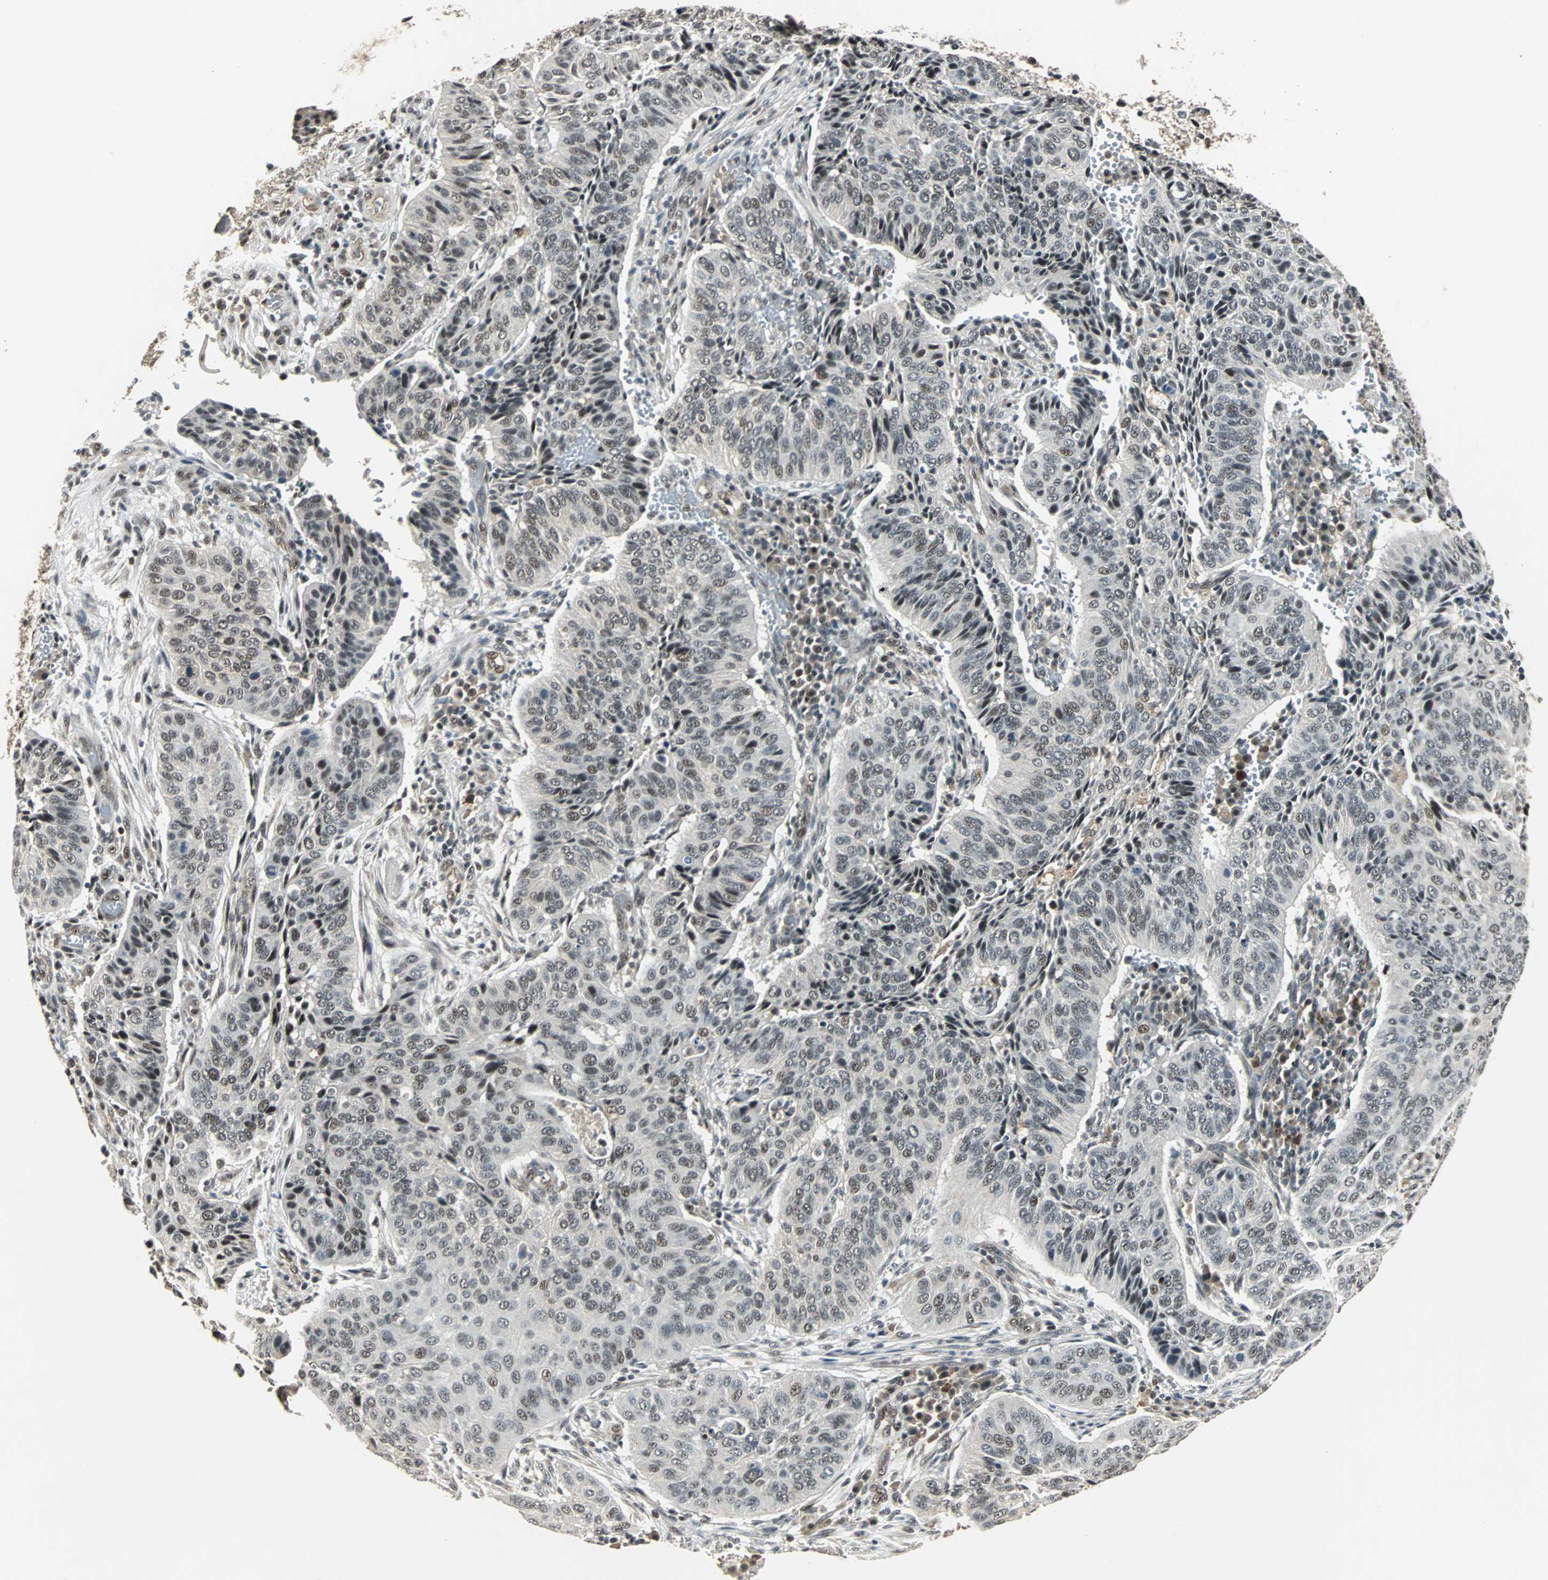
{"staining": {"intensity": "moderate", "quantity": "25%-75%", "location": "nuclear"}, "tissue": "cervical cancer", "cell_type": "Tumor cells", "image_type": "cancer", "snomed": [{"axis": "morphology", "description": "Squamous cell carcinoma, NOS"}, {"axis": "topography", "description": "Cervix"}], "caption": "Cervical cancer was stained to show a protein in brown. There is medium levels of moderate nuclear staining in approximately 25%-75% of tumor cells. (IHC, brightfield microscopy, high magnification).", "gene": "MED4", "patient": {"sex": "female", "age": 39}}